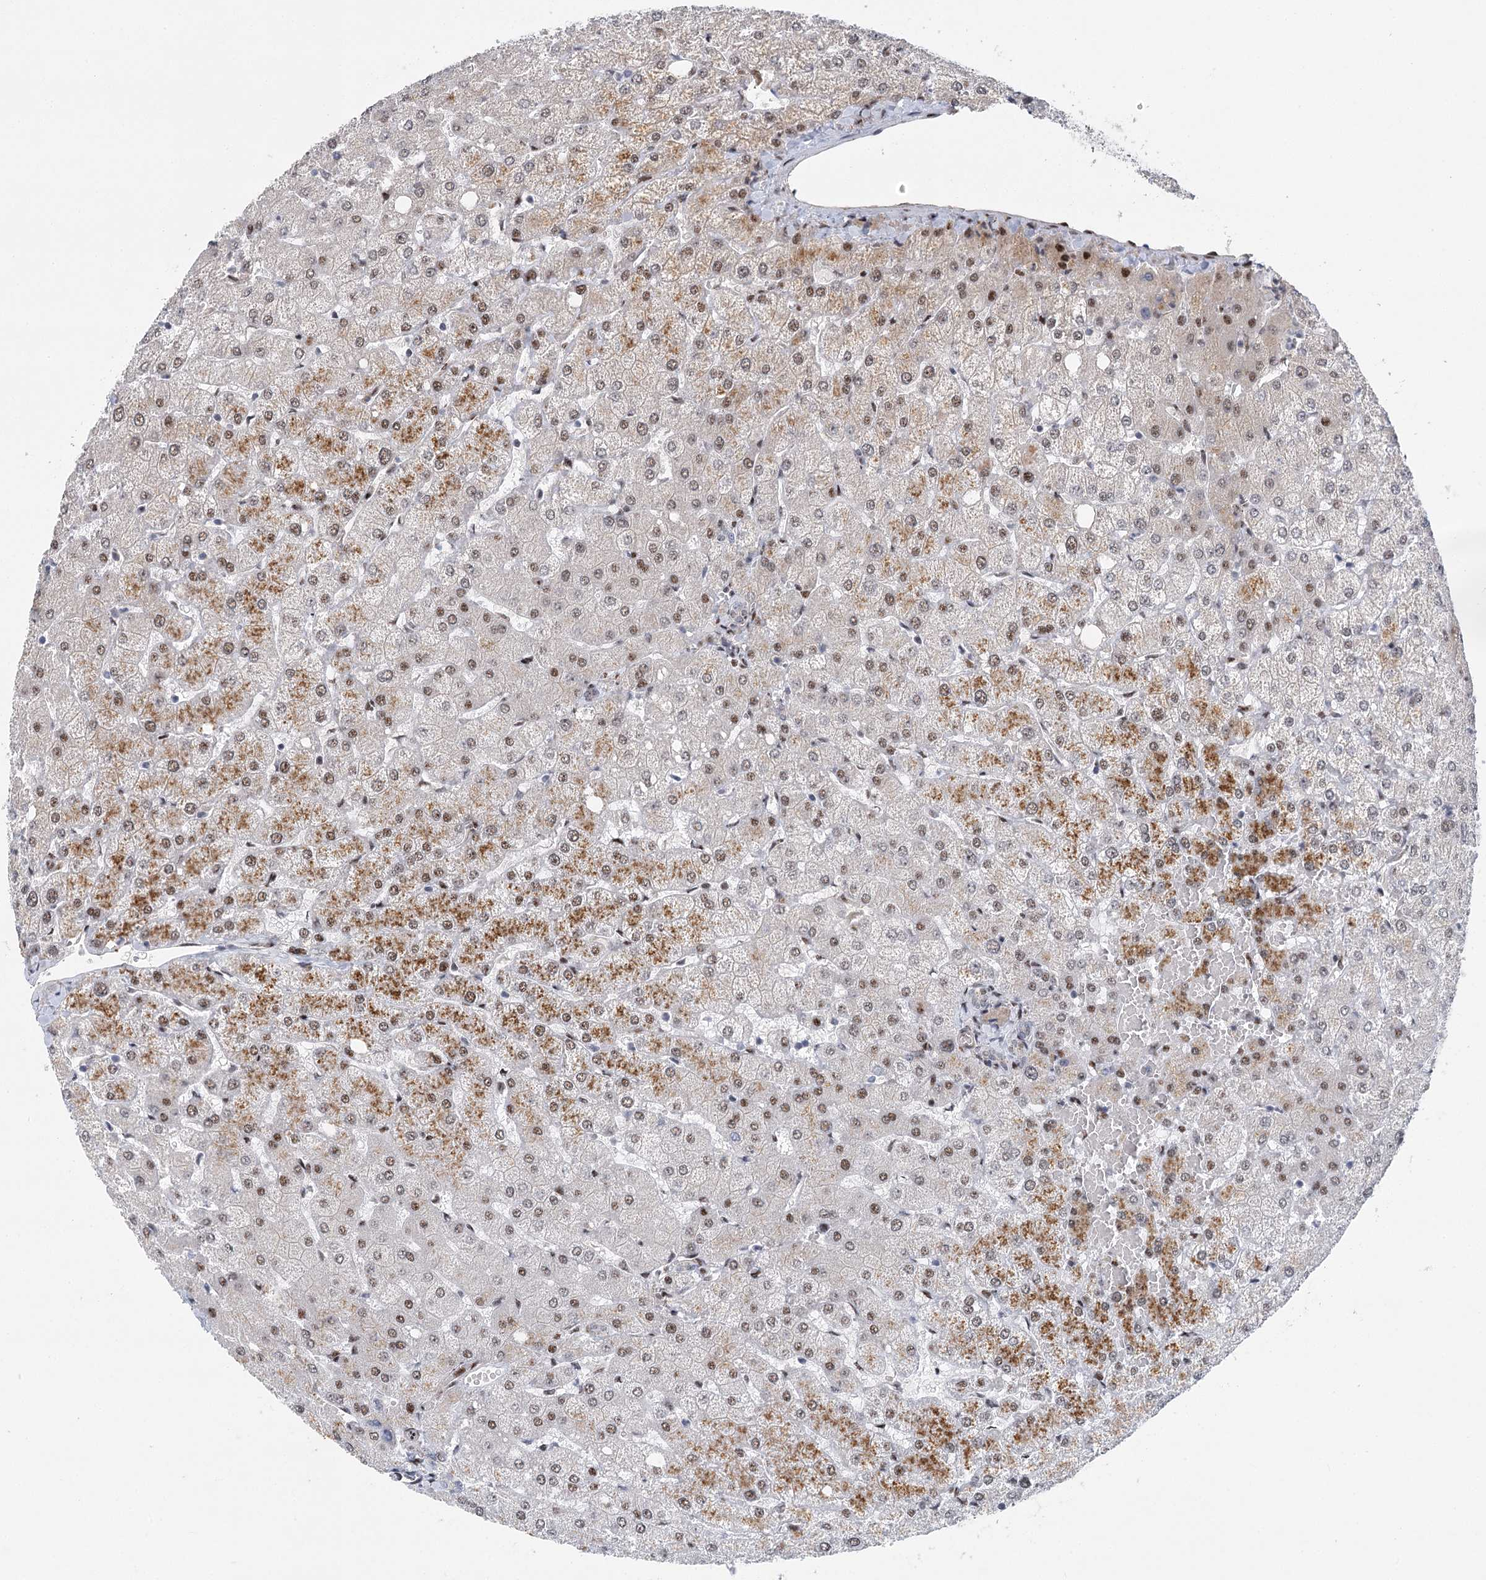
{"staining": {"intensity": "negative", "quantity": "none", "location": "none"}, "tissue": "liver", "cell_type": "Cholangiocytes", "image_type": "normal", "snomed": [{"axis": "morphology", "description": "Normal tissue, NOS"}, {"axis": "topography", "description": "Liver"}], "caption": "DAB (3,3'-diaminobenzidine) immunohistochemical staining of unremarkable human liver displays no significant positivity in cholangiocytes. (DAB (3,3'-diaminobenzidine) immunohistochemistry visualized using brightfield microscopy, high magnification).", "gene": "CAMTA1", "patient": {"sex": "female", "age": 54}}